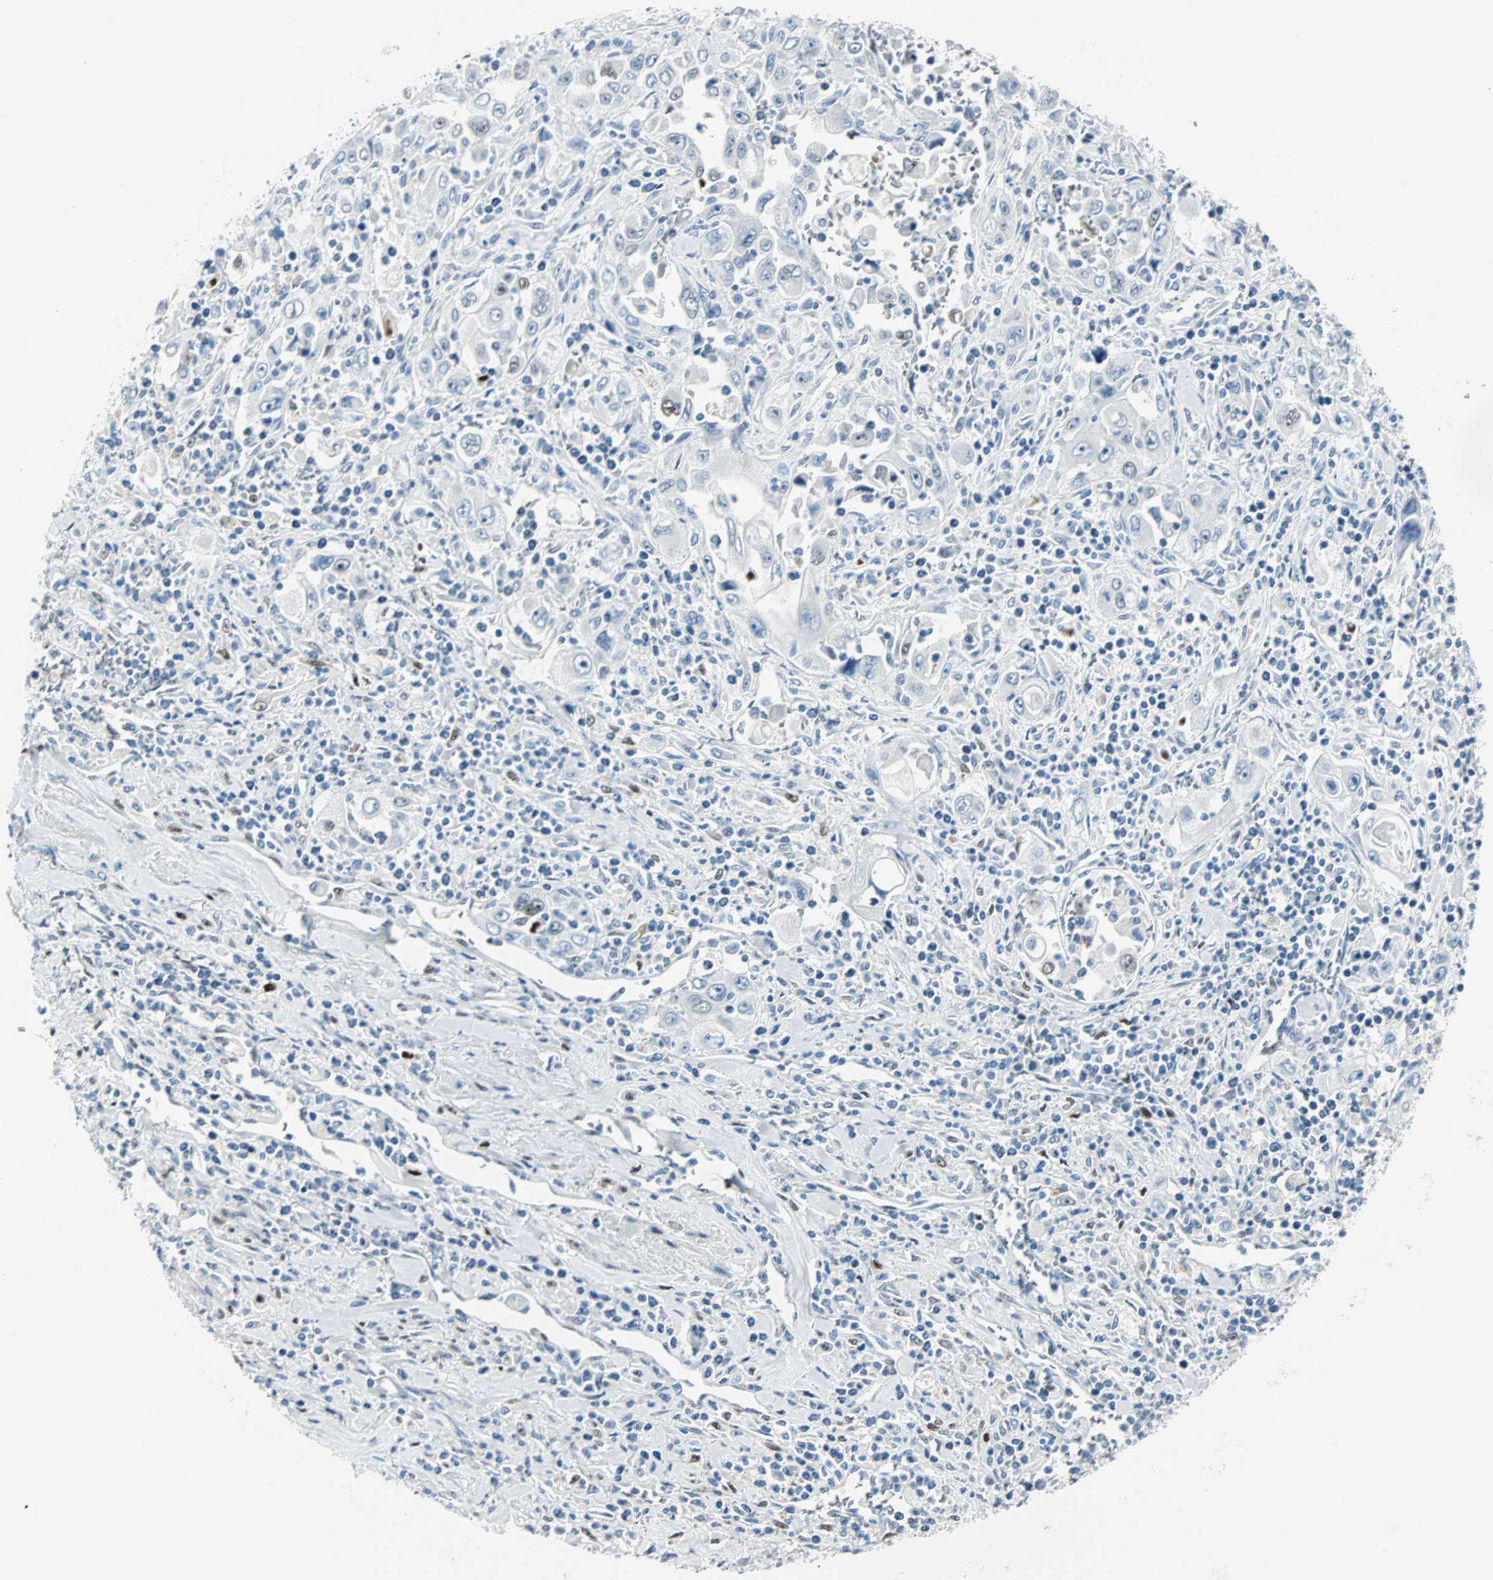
{"staining": {"intensity": "negative", "quantity": "none", "location": "none"}, "tissue": "pancreatic cancer", "cell_type": "Tumor cells", "image_type": "cancer", "snomed": [{"axis": "morphology", "description": "Adenocarcinoma, NOS"}, {"axis": "topography", "description": "Pancreas"}], "caption": "Immunohistochemistry (IHC) image of human pancreatic adenocarcinoma stained for a protein (brown), which reveals no staining in tumor cells.", "gene": "IL33", "patient": {"sex": "male", "age": 70}}